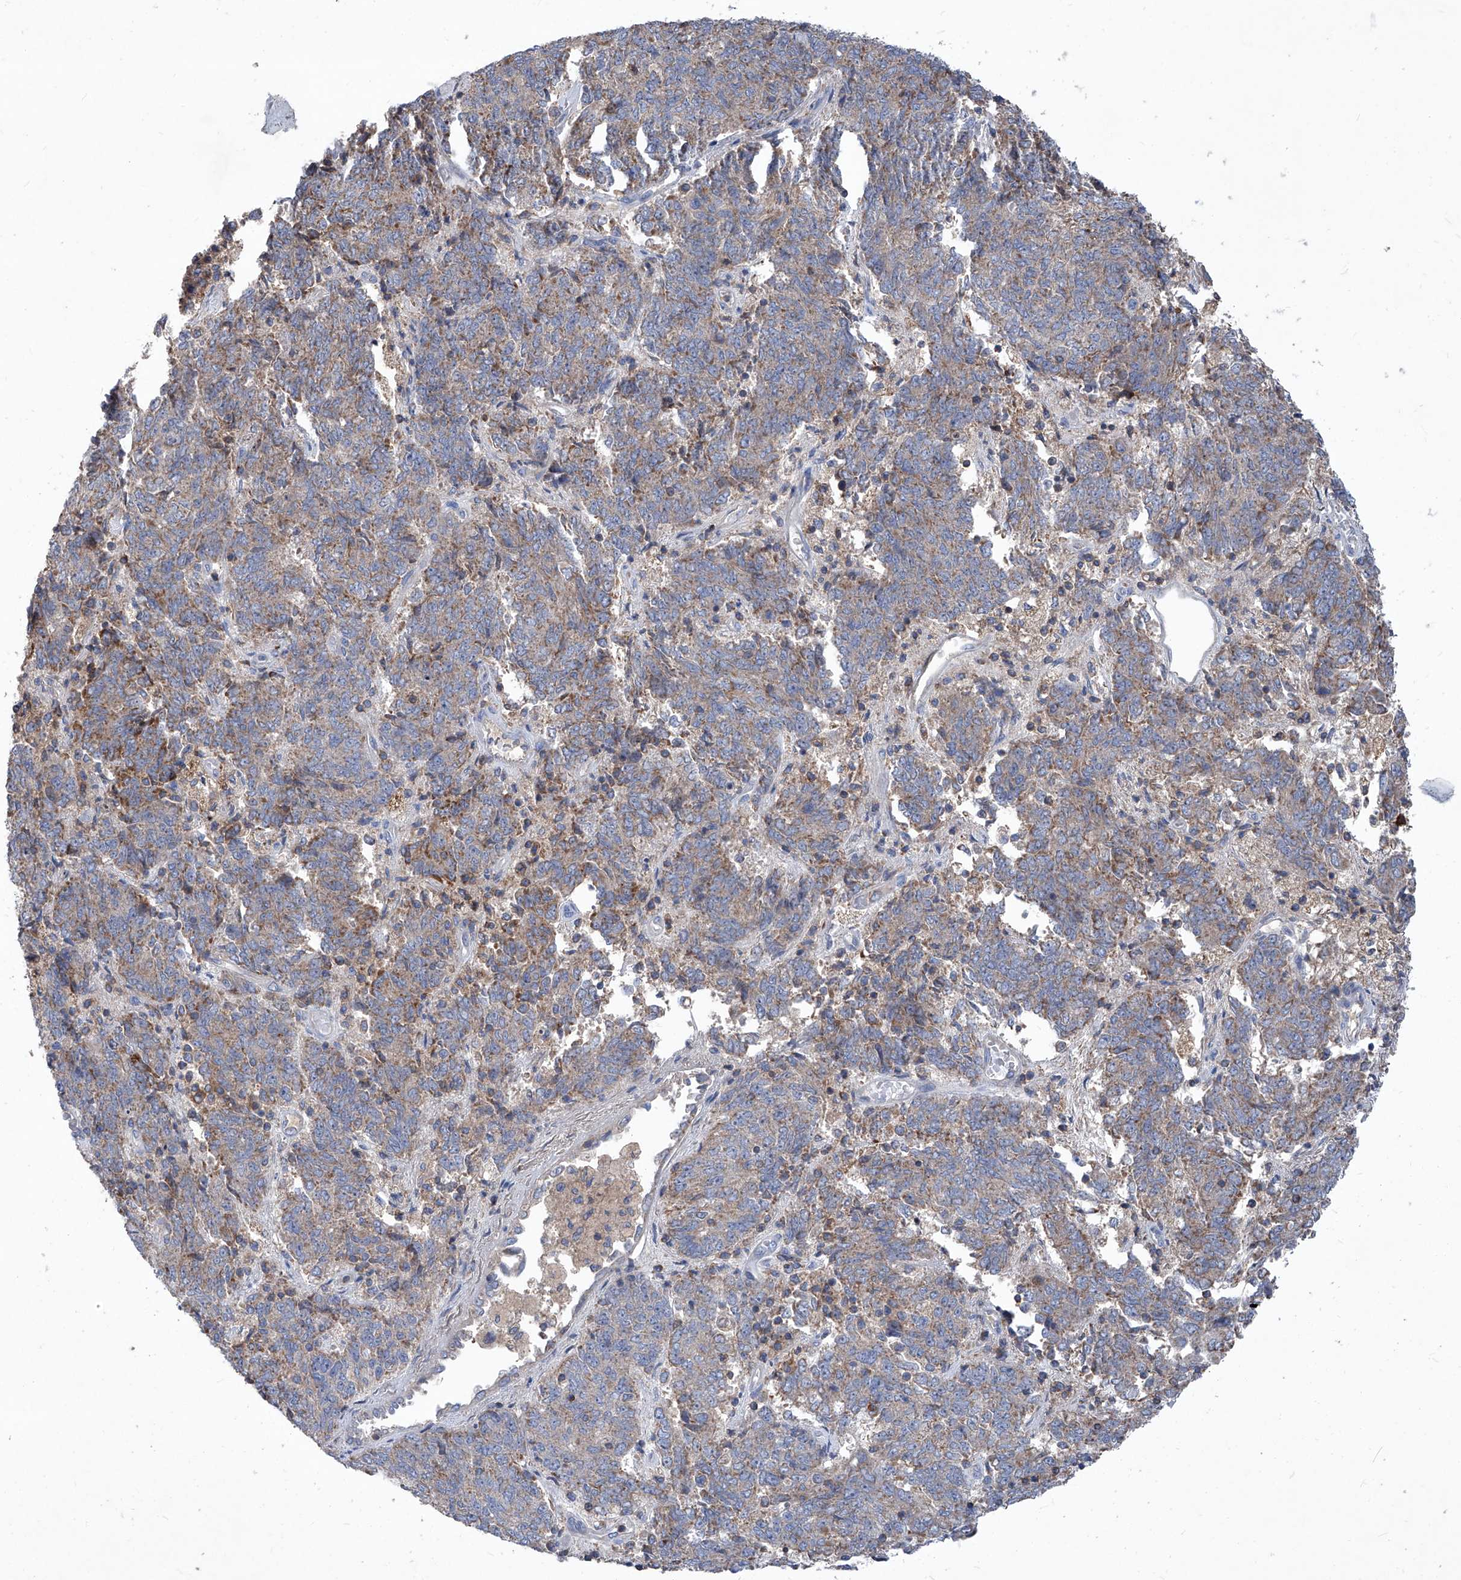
{"staining": {"intensity": "weak", "quantity": "25%-75%", "location": "cytoplasmic/membranous"}, "tissue": "endometrial cancer", "cell_type": "Tumor cells", "image_type": "cancer", "snomed": [{"axis": "morphology", "description": "Adenocarcinoma, NOS"}, {"axis": "topography", "description": "Endometrium"}], "caption": "This histopathology image shows adenocarcinoma (endometrial) stained with immunohistochemistry (IHC) to label a protein in brown. The cytoplasmic/membranous of tumor cells show weak positivity for the protein. Nuclei are counter-stained blue.", "gene": "EPHA8", "patient": {"sex": "female", "age": 80}}